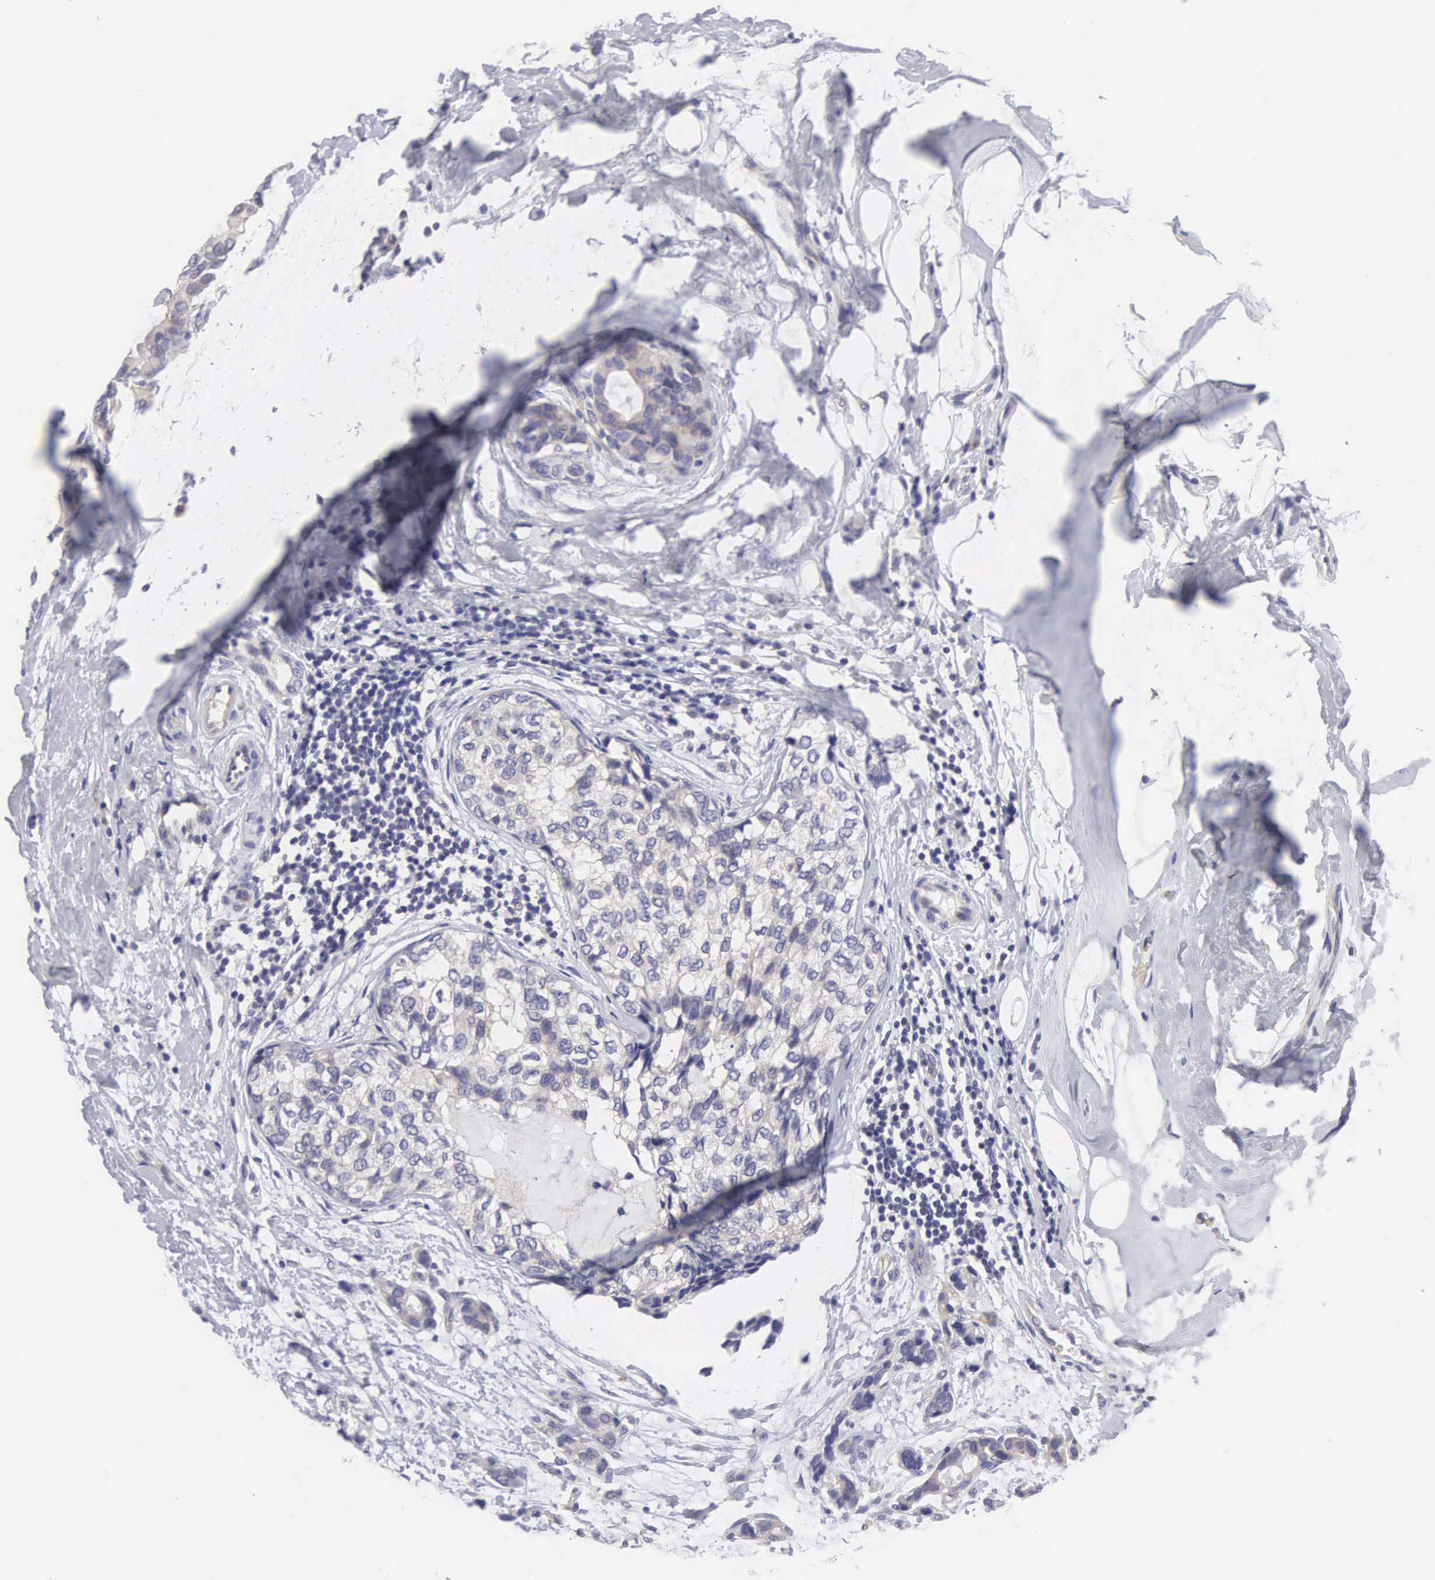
{"staining": {"intensity": "negative", "quantity": "none", "location": "none"}, "tissue": "breast cancer", "cell_type": "Tumor cells", "image_type": "cancer", "snomed": [{"axis": "morphology", "description": "Duct carcinoma"}, {"axis": "topography", "description": "Breast"}], "caption": "Micrograph shows no significant protein staining in tumor cells of breast cancer (intraductal carcinoma).", "gene": "SLITRK4", "patient": {"sex": "female", "age": 69}}